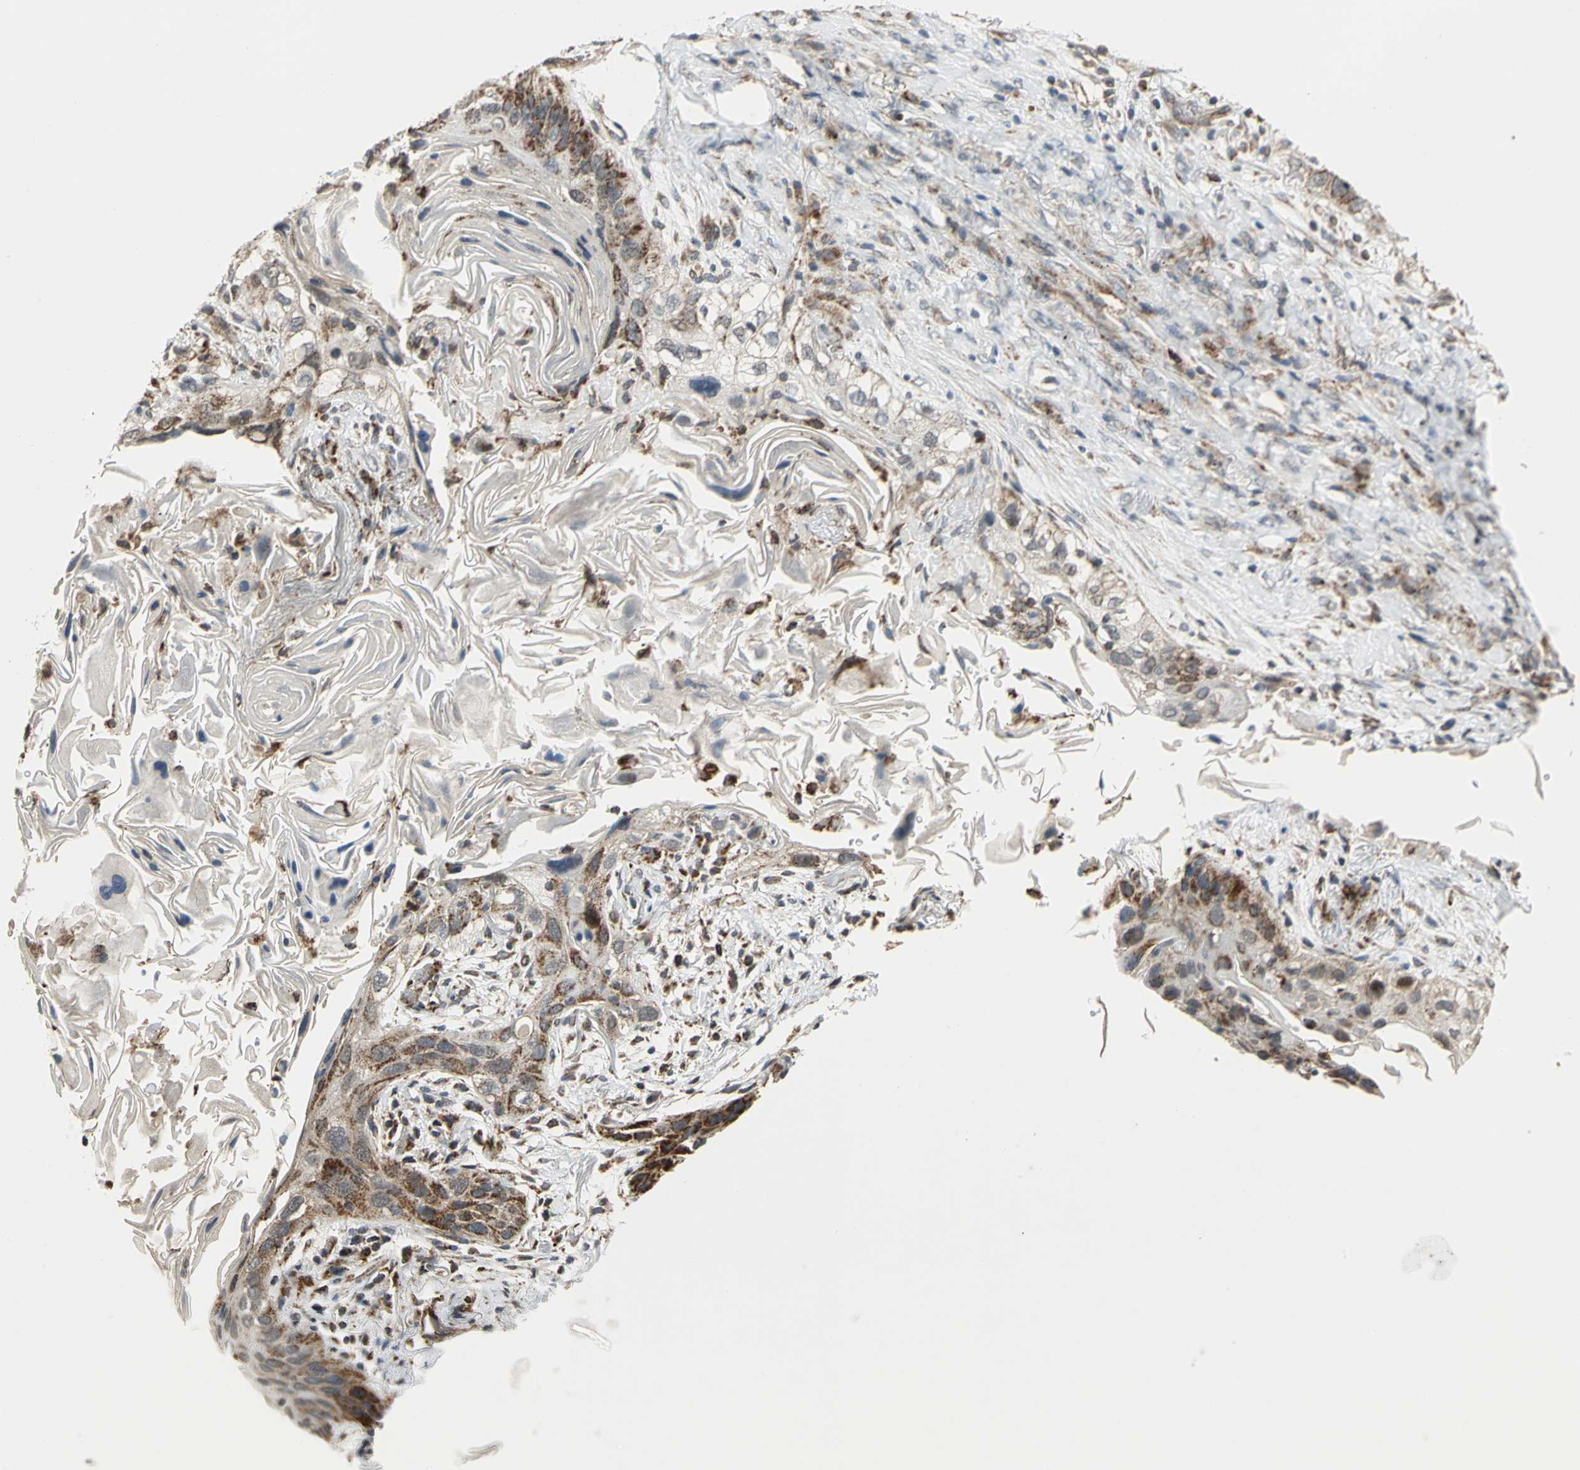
{"staining": {"intensity": "moderate", "quantity": ">75%", "location": "cytoplasmic/membranous"}, "tissue": "lung cancer", "cell_type": "Tumor cells", "image_type": "cancer", "snomed": [{"axis": "morphology", "description": "Squamous cell carcinoma, NOS"}, {"axis": "topography", "description": "Lung"}], "caption": "Immunohistochemical staining of lung squamous cell carcinoma demonstrates medium levels of moderate cytoplasmic/membranous protein expression in about >75% of tumor cells. The protein of interest is stained brown, and the nuclei are stained in blue (DAB (3,3'-diaminobenzidine) IHC with brightfield microscopy, high magnification).", "gene": "MRPS22", "patient": {"sex": "female", "age": 67}}